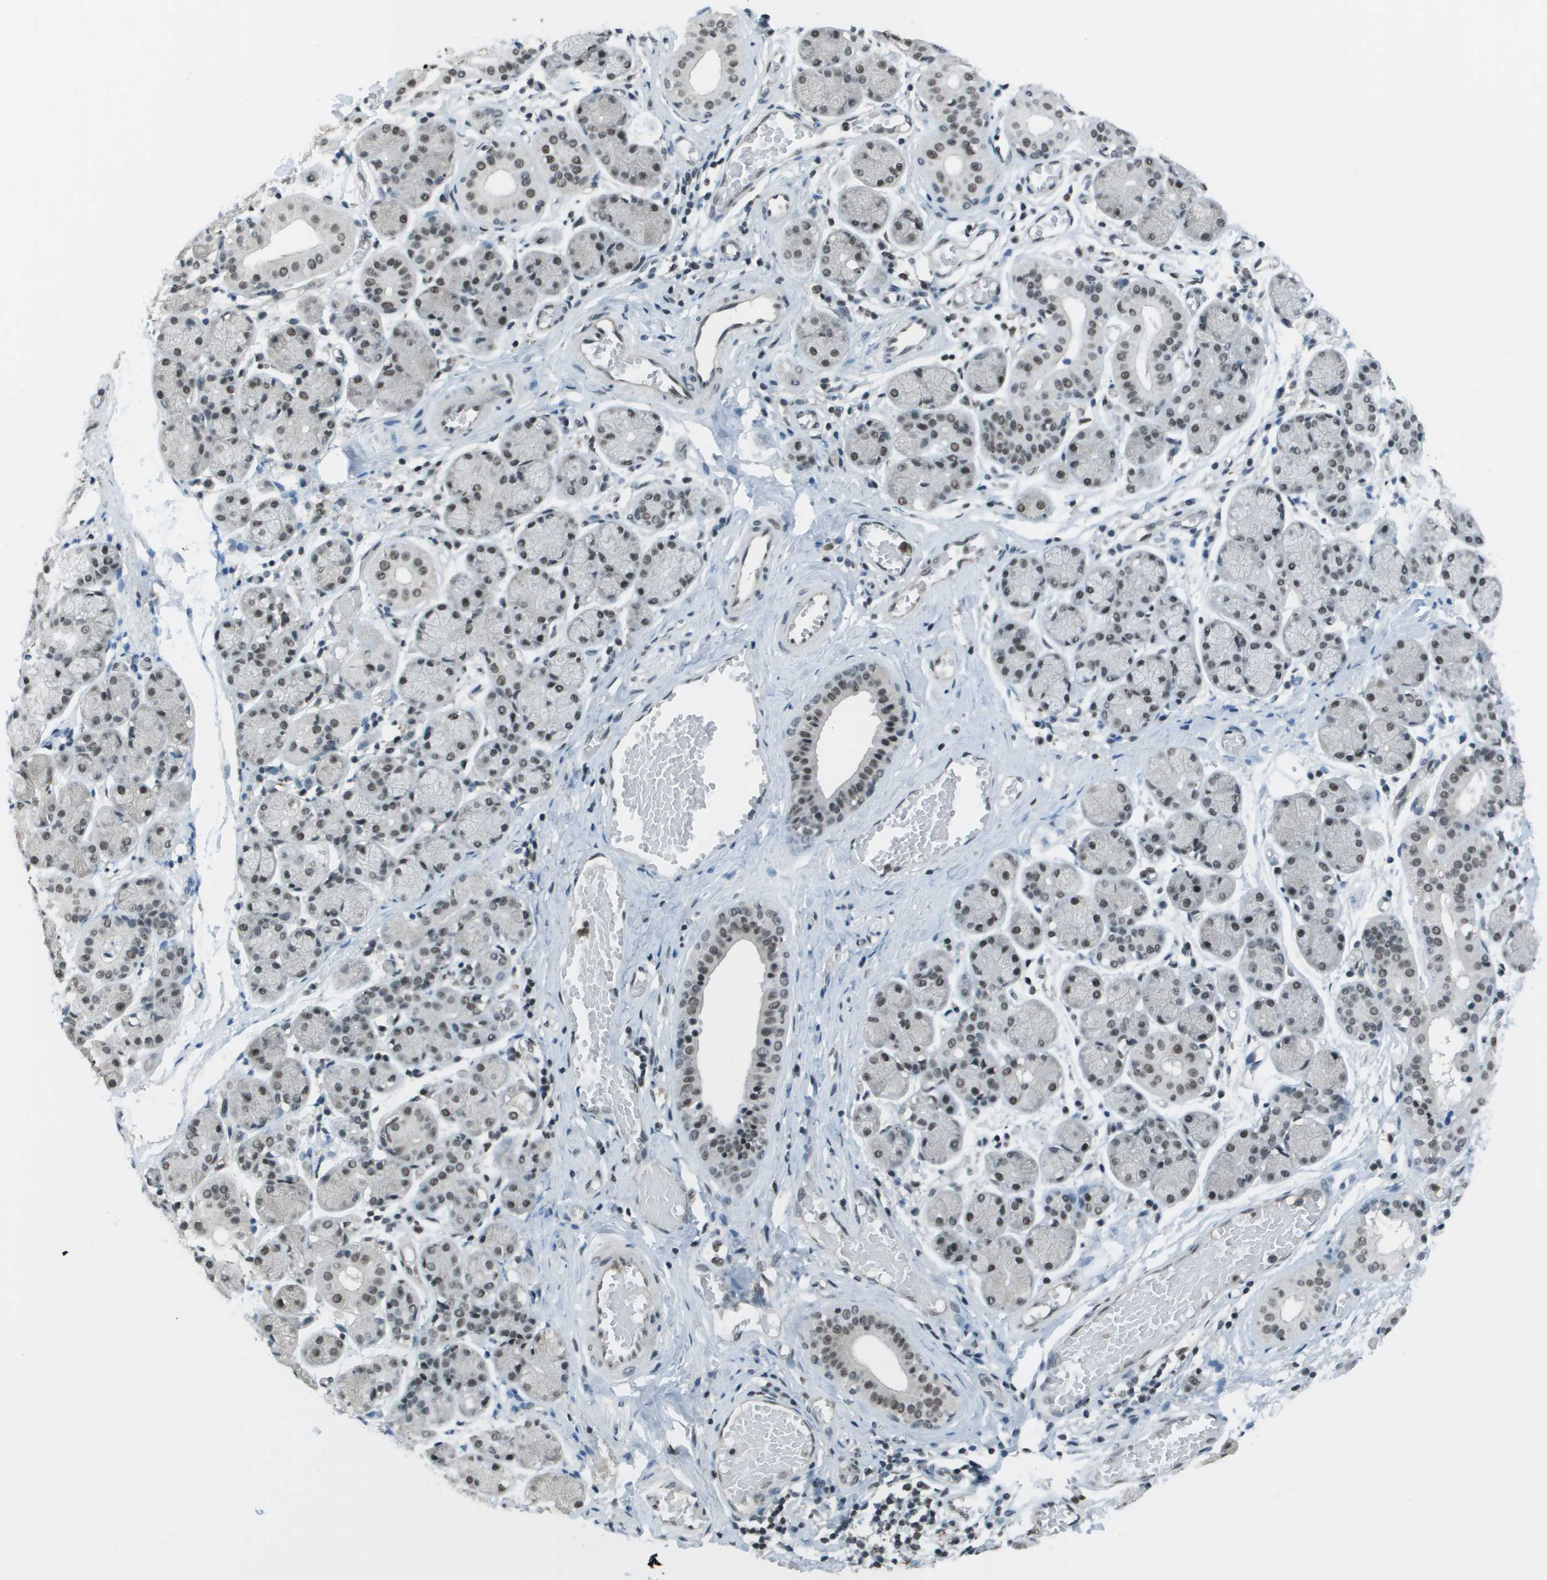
{"staining": {"intensity": "weak", "quantity": "25%-75%", "location": "nuclear"}, "tissue": "salivary gland", "cell_type": "Glandular cells", "image_type": "normal", "snomed": [{"axis": "morphology", "description": "Normal tissue, NOS"}, {"axis": "topography", "description": "Salivary gland"}], "caption": "Immunohistochemical staining of unremarkable salivary gland shows 25%-75% levels of weak nuclear protein expression in about 25%-75% of glandular cells.", "gene": "DEPDC1", "patient": {"sex": "female", "age": 24}}